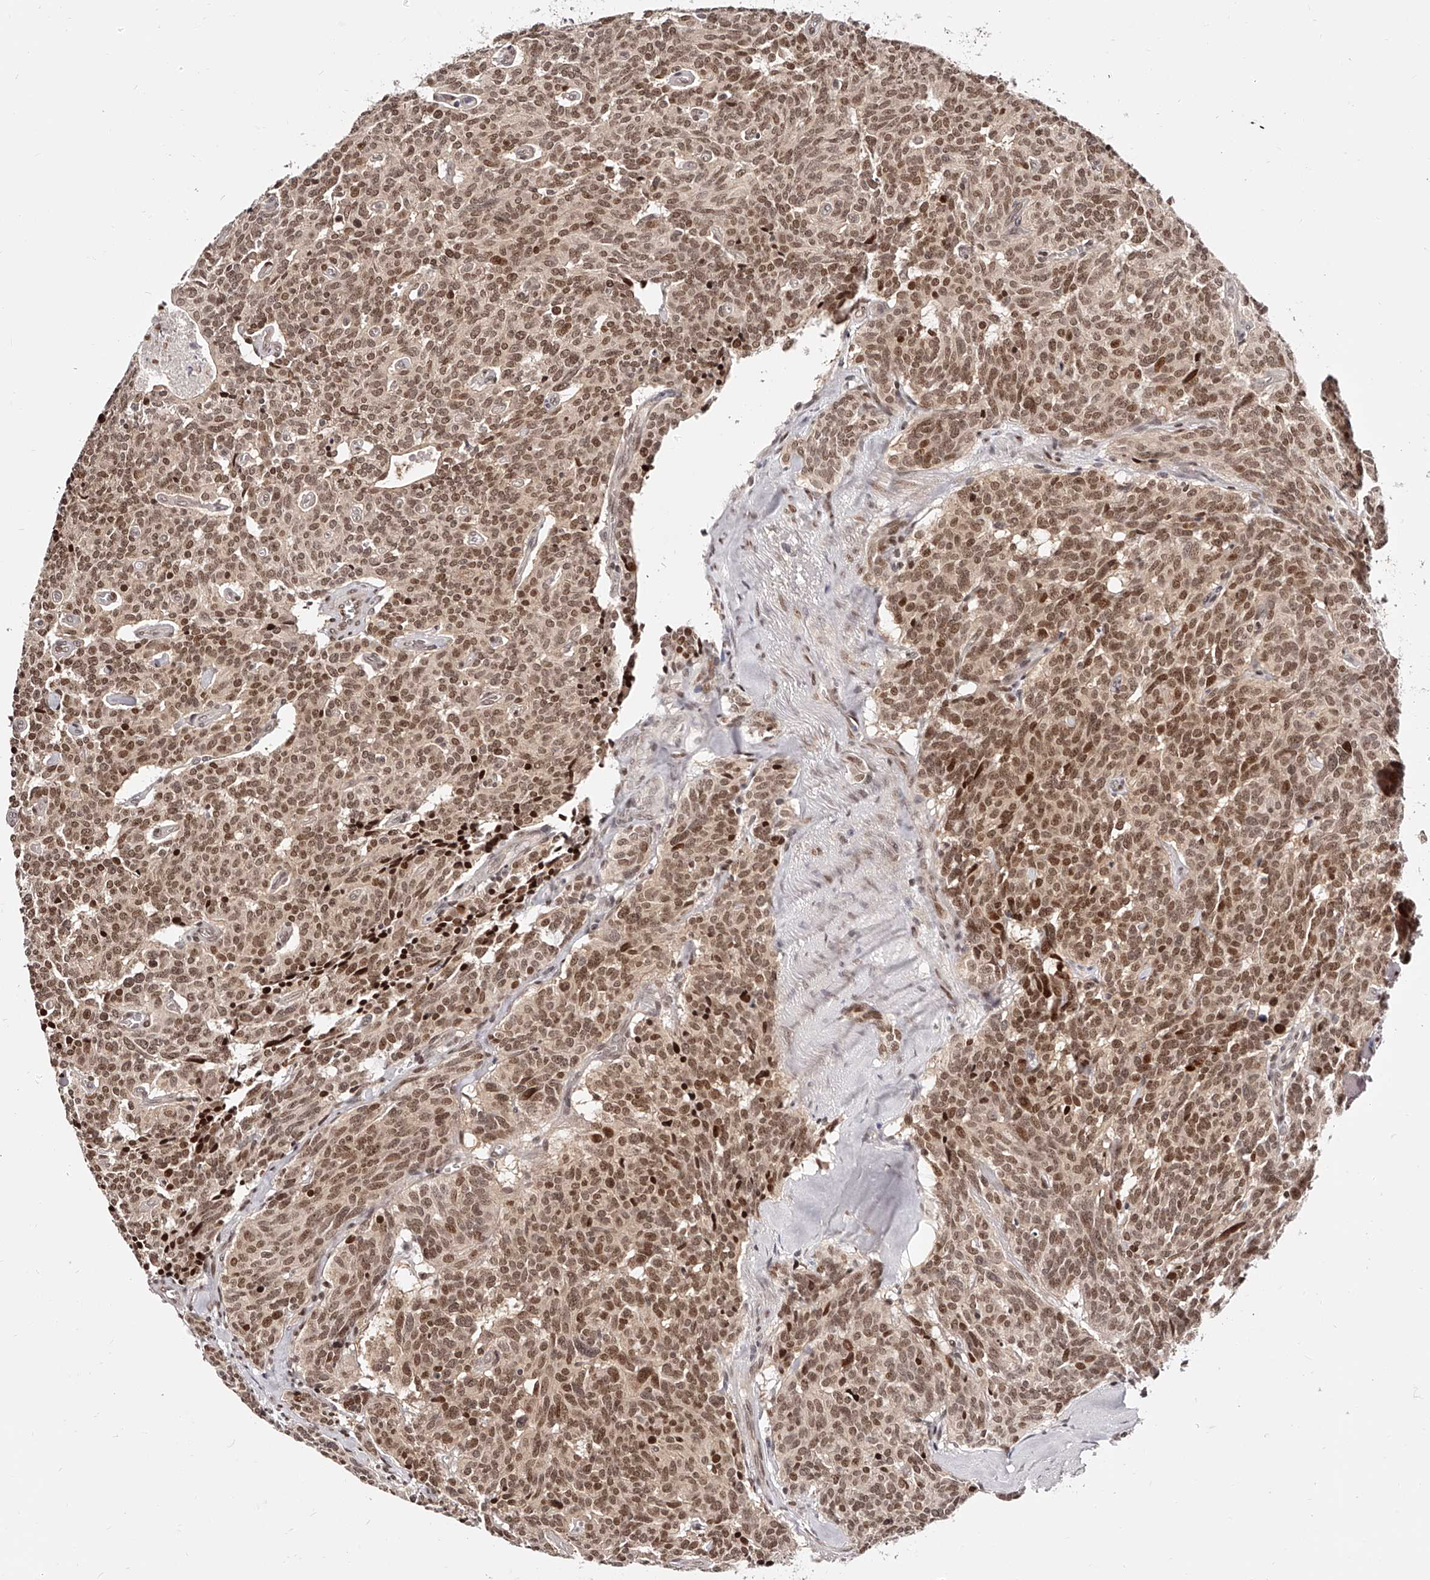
{"staining": {"intensity": "moderate", "quantity": ">75%", "location": "cytoplasmic/membranous,nuclear"}, "tissue": "carcinoid", "cell_type": "Tumor cells", "image_type": "cancer", "snomed": [{"axis": "morphology", "description": "Carcinoid, malignant, NOS"}, {"axis": "topography", "description": "Lung"}], "caption": "Carcinoid (malignant) stained with a protein marker demonstrates moderate staining in tumor cells.", "gene": "USF3", "patient": {"sex": "female", "age": 46}}